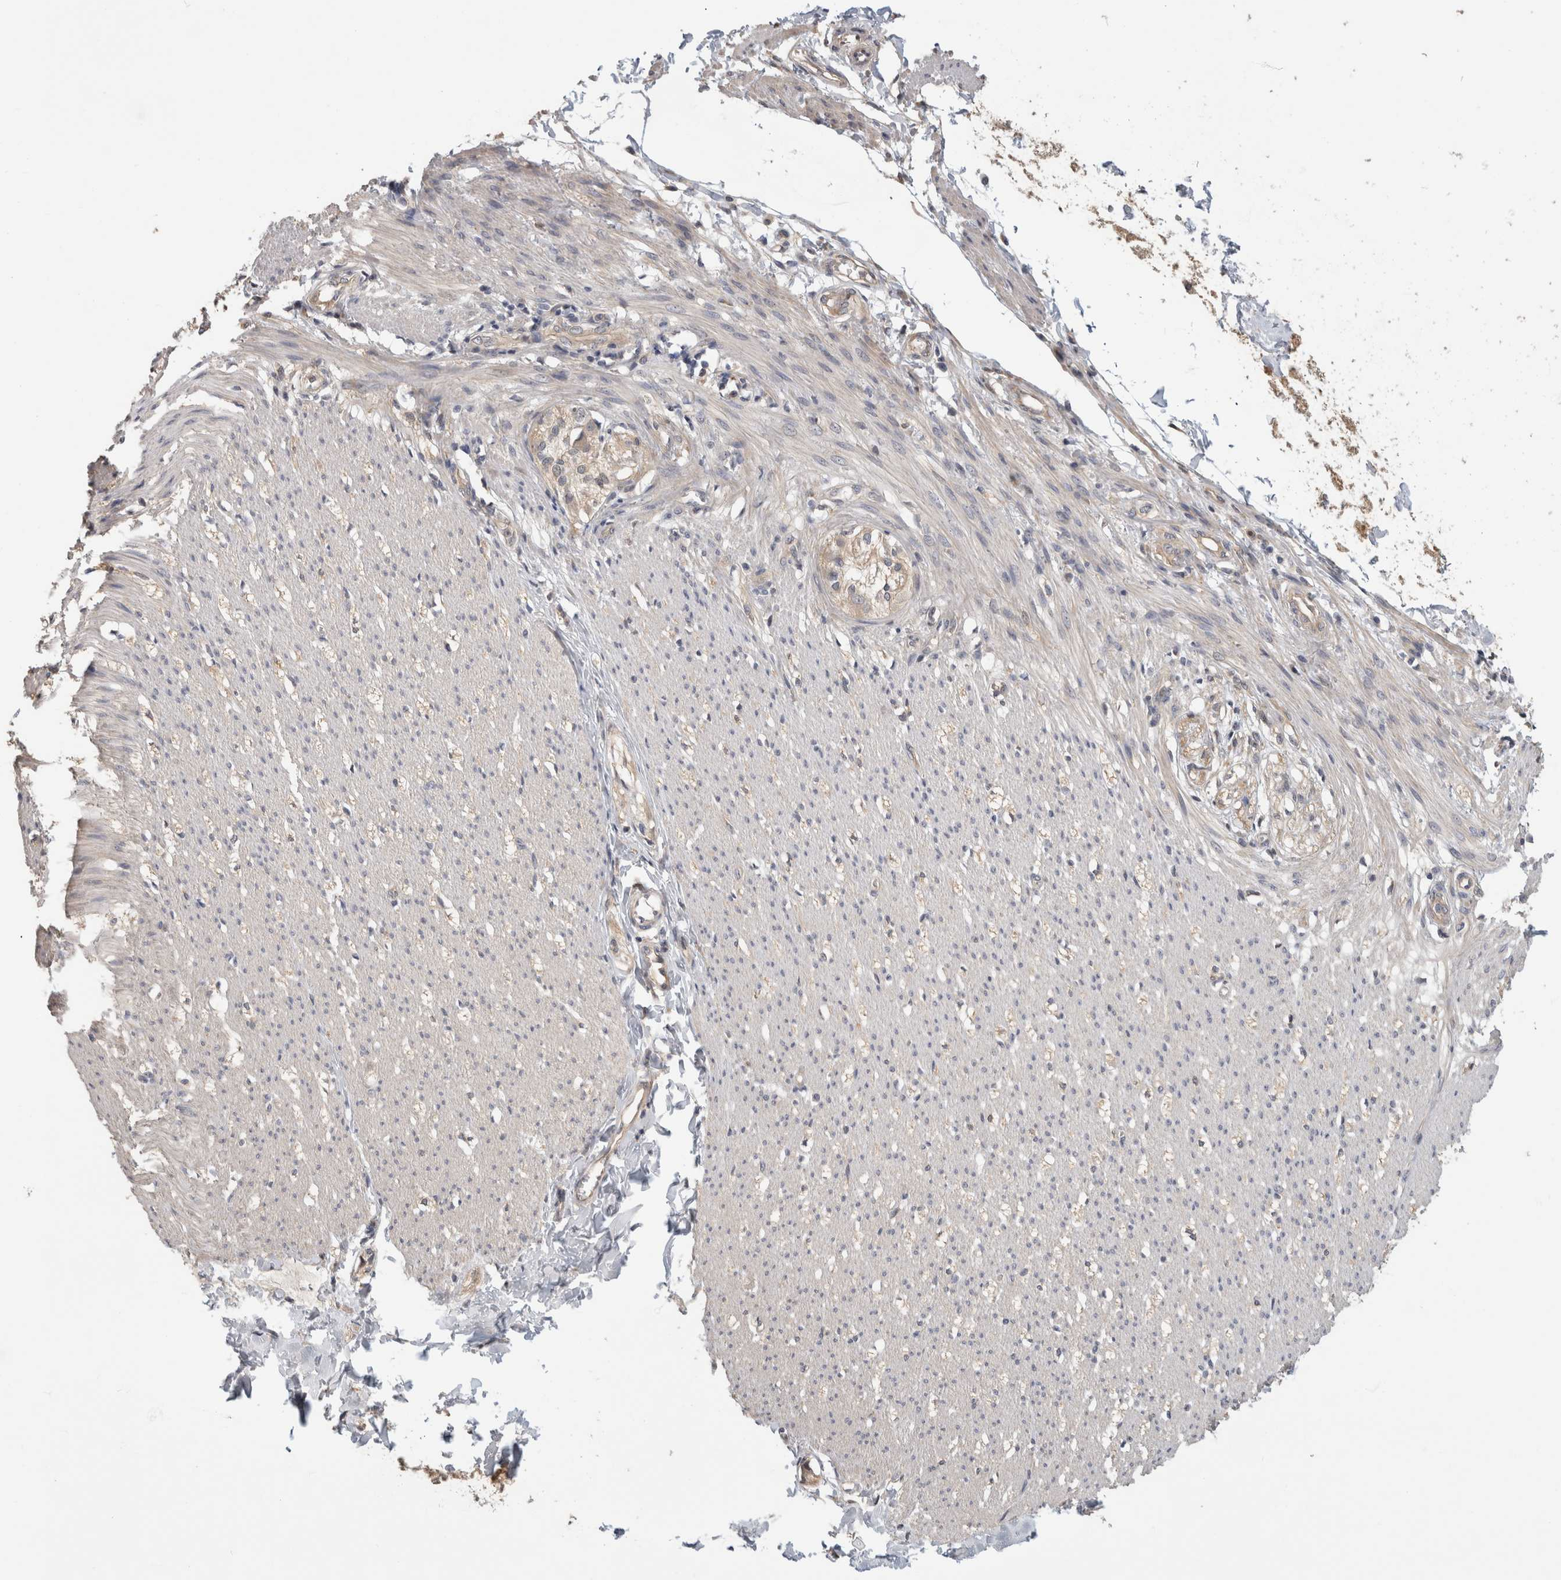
{"staining": {"intensity": "weak", "quantity": "25%-75%", "location": "cytoplasmic/membranous"}, "tissue": "smooth muscle", "cell_type": "Smooth muscle cells", "image_type": "normal", "snomed": [{"axis": "morphology", "description": "Normal tissue, NOS"}, {"axis": "morphology", "description": "Adenocarcinoma, NOS"}, {"axis": "topography", "description": "Smooth muscle"}, {"axis": "topography", "description": "Colon"}], "caption": "Immunohistochemistry (IHC) (DAB (3,3'-diaminobenzidine)) staining of normal human smooth muscle displays weak cytoplasmic/membranous protein positivity in approximately 25%-75% of smooth muscle cells. The protein of interest is shown in brown color, while the nuclei are stained blue.", "gene": "PGM1", "patient": {"sex": "male", "age": 14}}